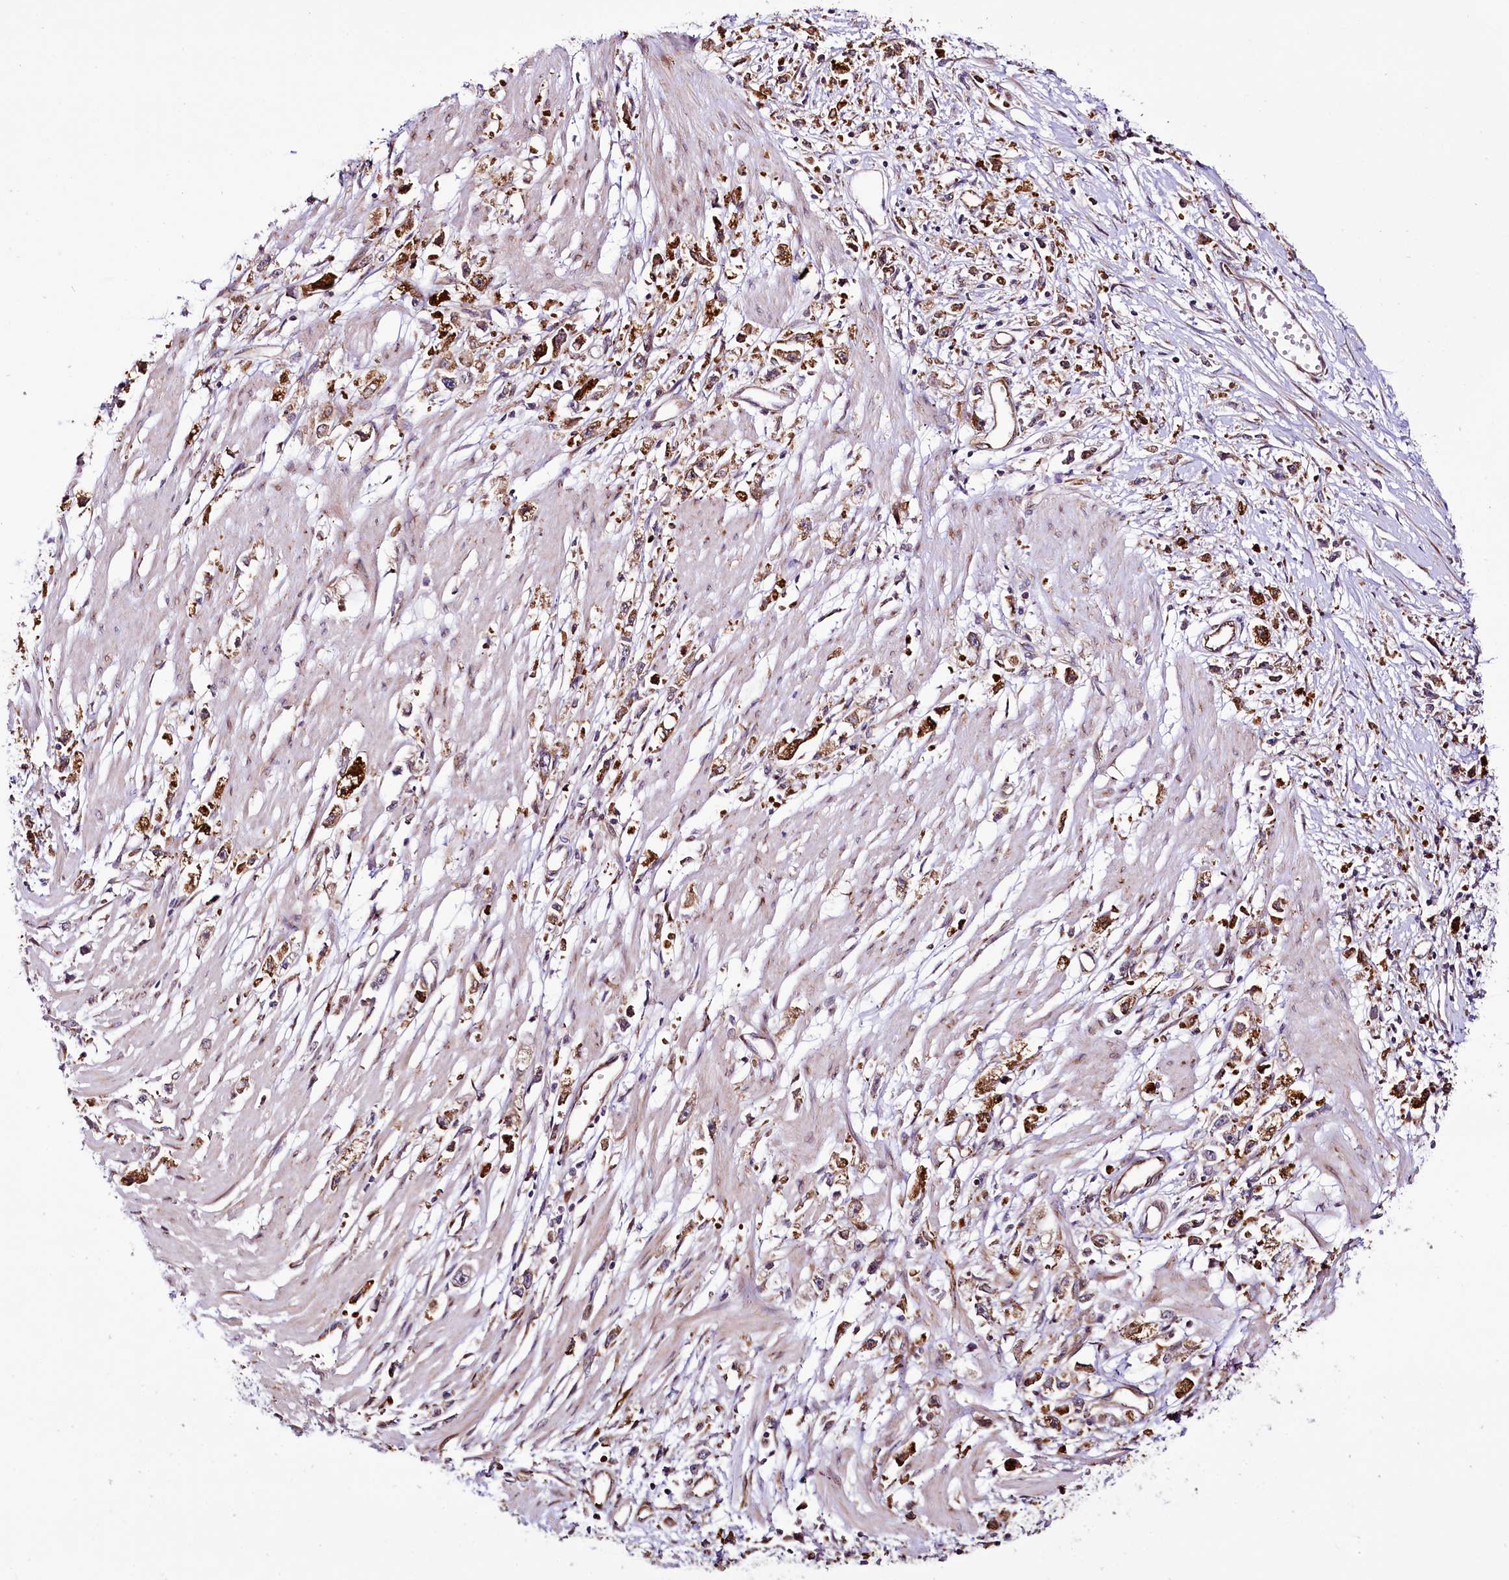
{"staining": {"intensity": "moderate", "quantity": ">75%", "location": "cytoplasmic/membranous"}, "tissue": "stomach cancer", "cell_type": "Tumor cells", "image_type": "cancer", "snomed": [{"axis": "morphology", "description": "Adenocarcinoma, NOS"}, {"axis": "topography", "description": "Stomach"}], "caption": "Stomach cancer (adenocarcinoma) stained with a protein marker reveals moderate staining in tumor cells.", "gene": "CUTC", "patient": {"sex": "female", "age": 59}}